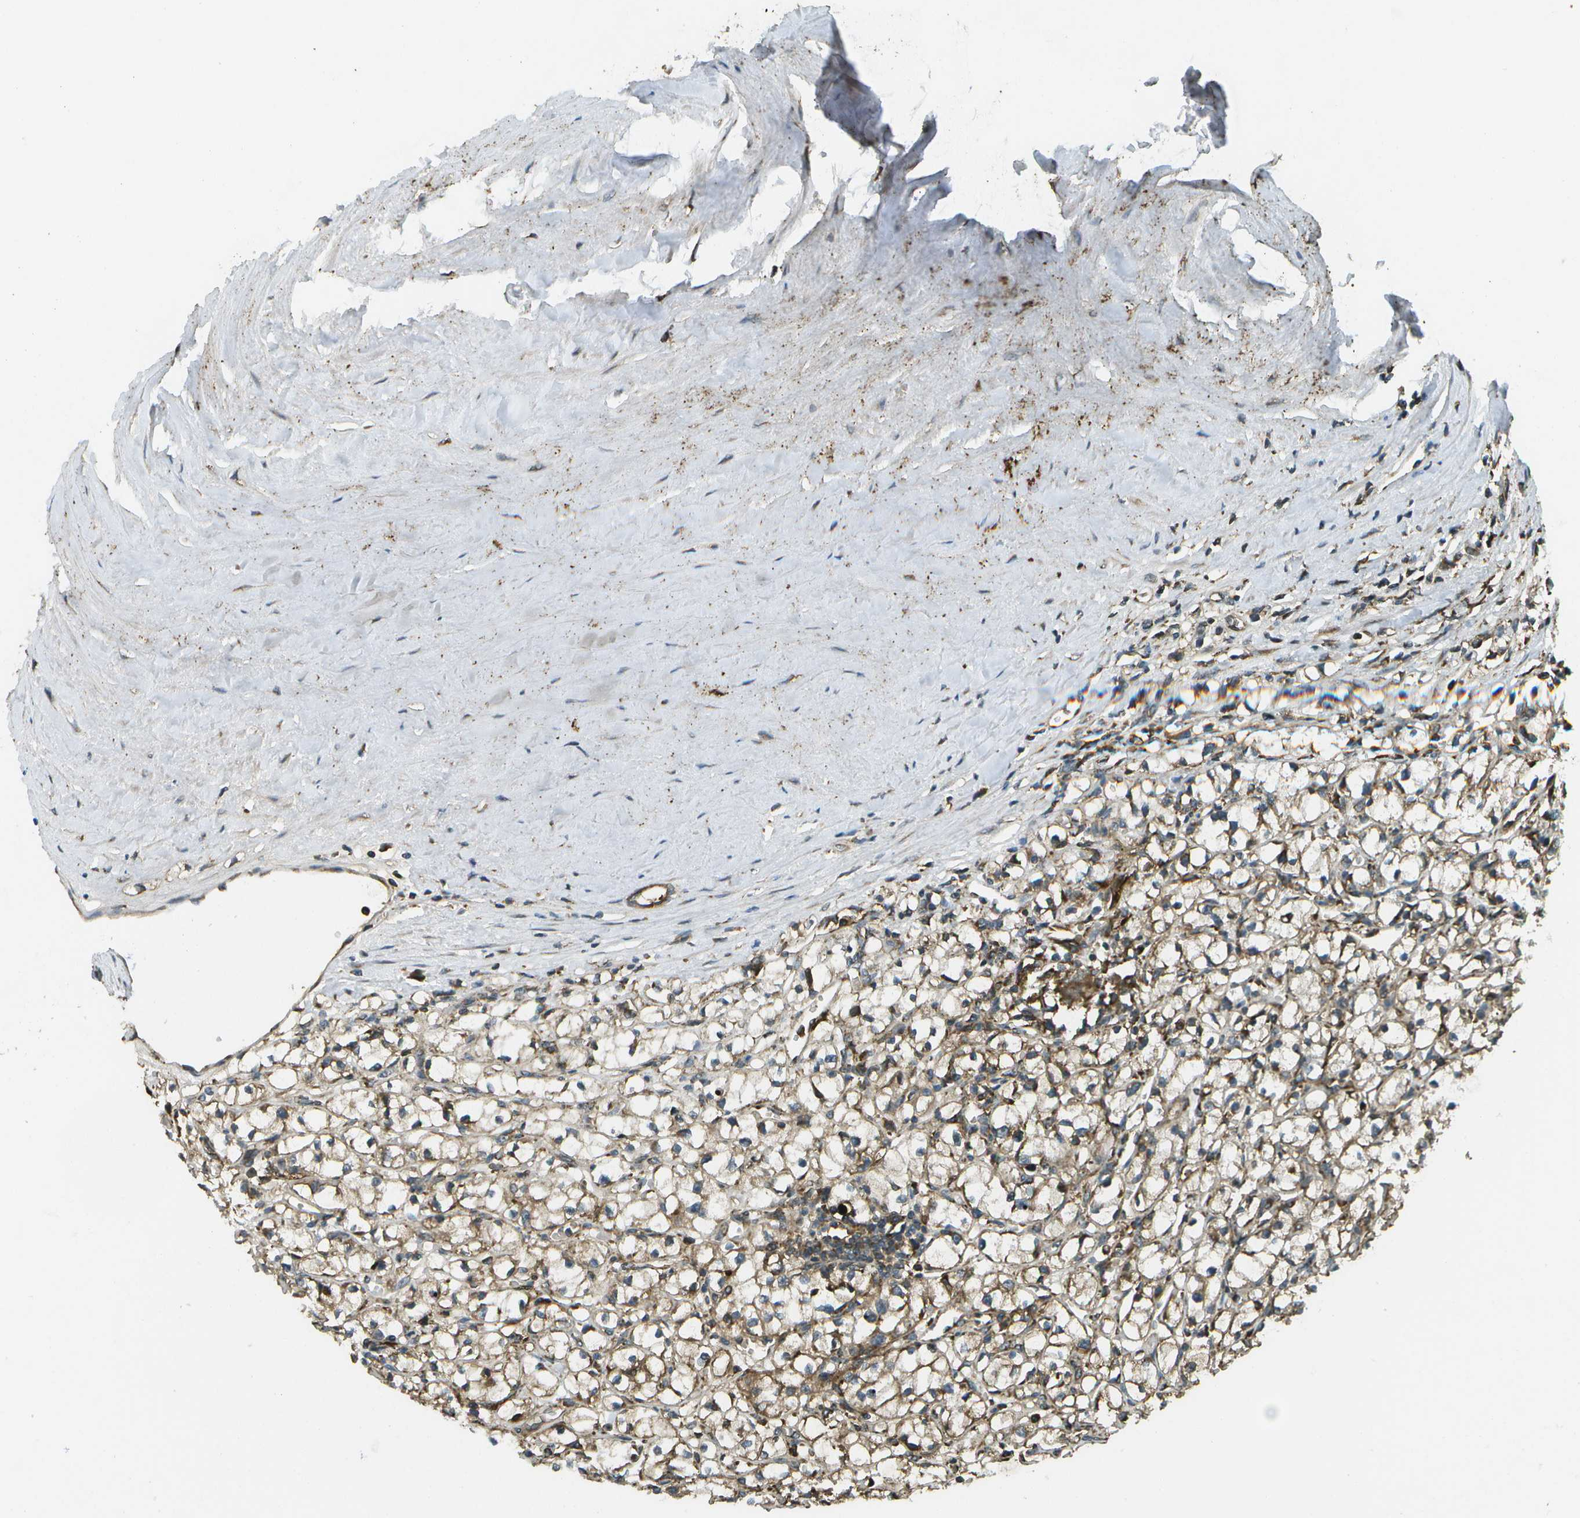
{"staining": {"intensity": "moderate", "quantity": ">75%", "location": "cytoplasmic/membranous"}, "tissue": "renal cancer", "cell_type": "Tumor cells", "image_type": "cancer", "snomed": [{"axis": "morphology", "description": "Adenocarcinoma, NOS"}, {"axis": "topography", "description": "Kidney"}], "caption": "High-magnification brightfield microscopy of renal adenocarcinoma stained with DAB (3,3'-diaminobenzidine) (brown) and counterstained with hematoxylin (blue). tumor cells exhibit moderate cytoplasmic/membranous expression is appreciated in approximately>75% of cells.", "gene": "USP30", "patient": {"sex": "male", "age": 56}}